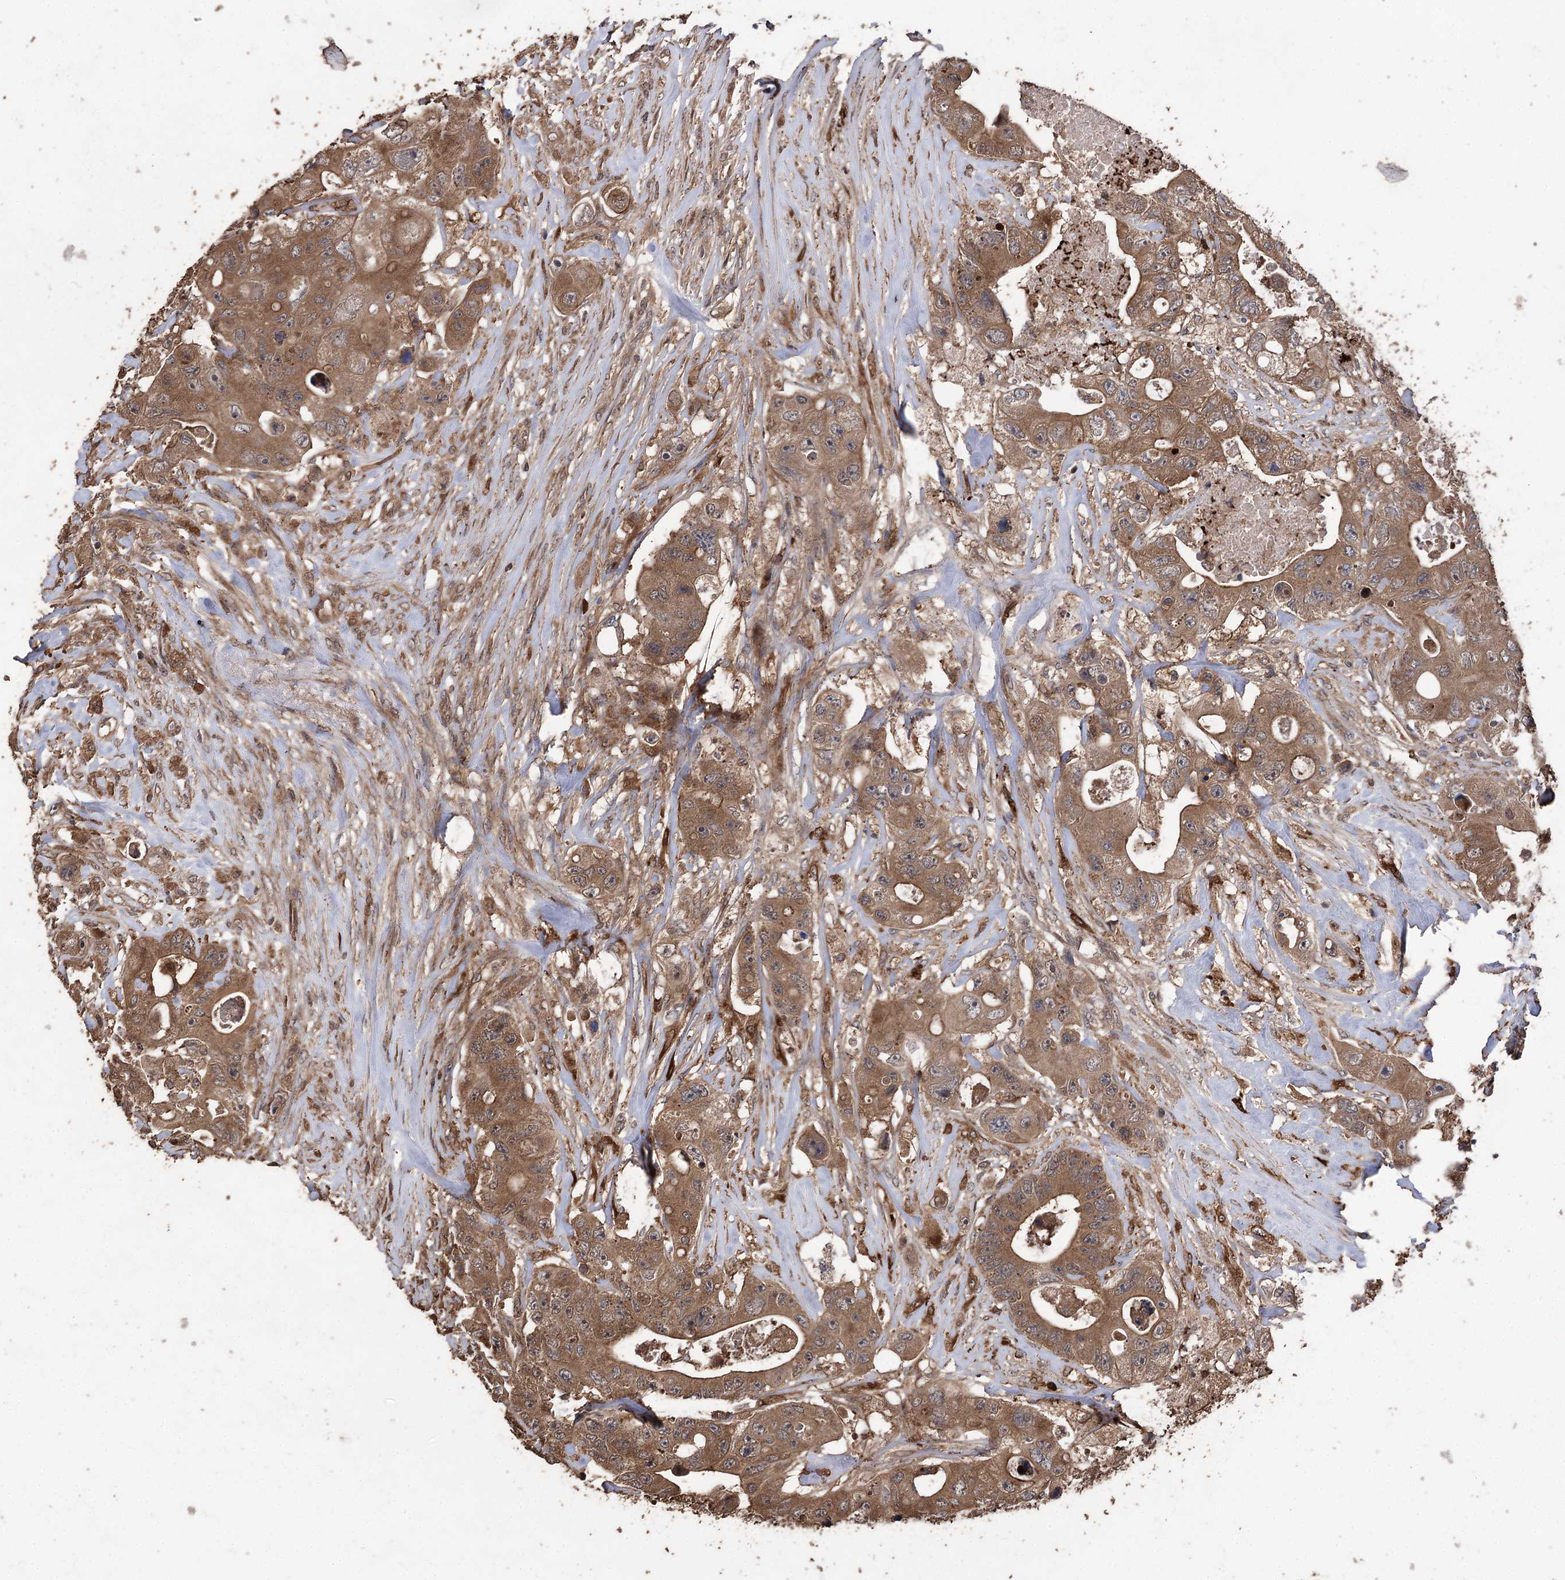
{"staining": {"intensity": "moderate", "quantity": ">75%", "location": "cytoplasmic/membranous"}, "tissue": "colorectal cancer", "cell_type": "Tumor cells", "image_type": "cancer", "snomed": [{"axis": "morphology", "description": "Adenocarcinoma, NOS"}, {"axis": "topography", "description": "Colon"}], "caption": "Protein expression analysis of human colorectal cancer reveals moderate cytoplasmic/membranous expression in about >75% of tumor cells.", "gene": "RASSF3", "patient": {"sex": "female", "age": 46}}